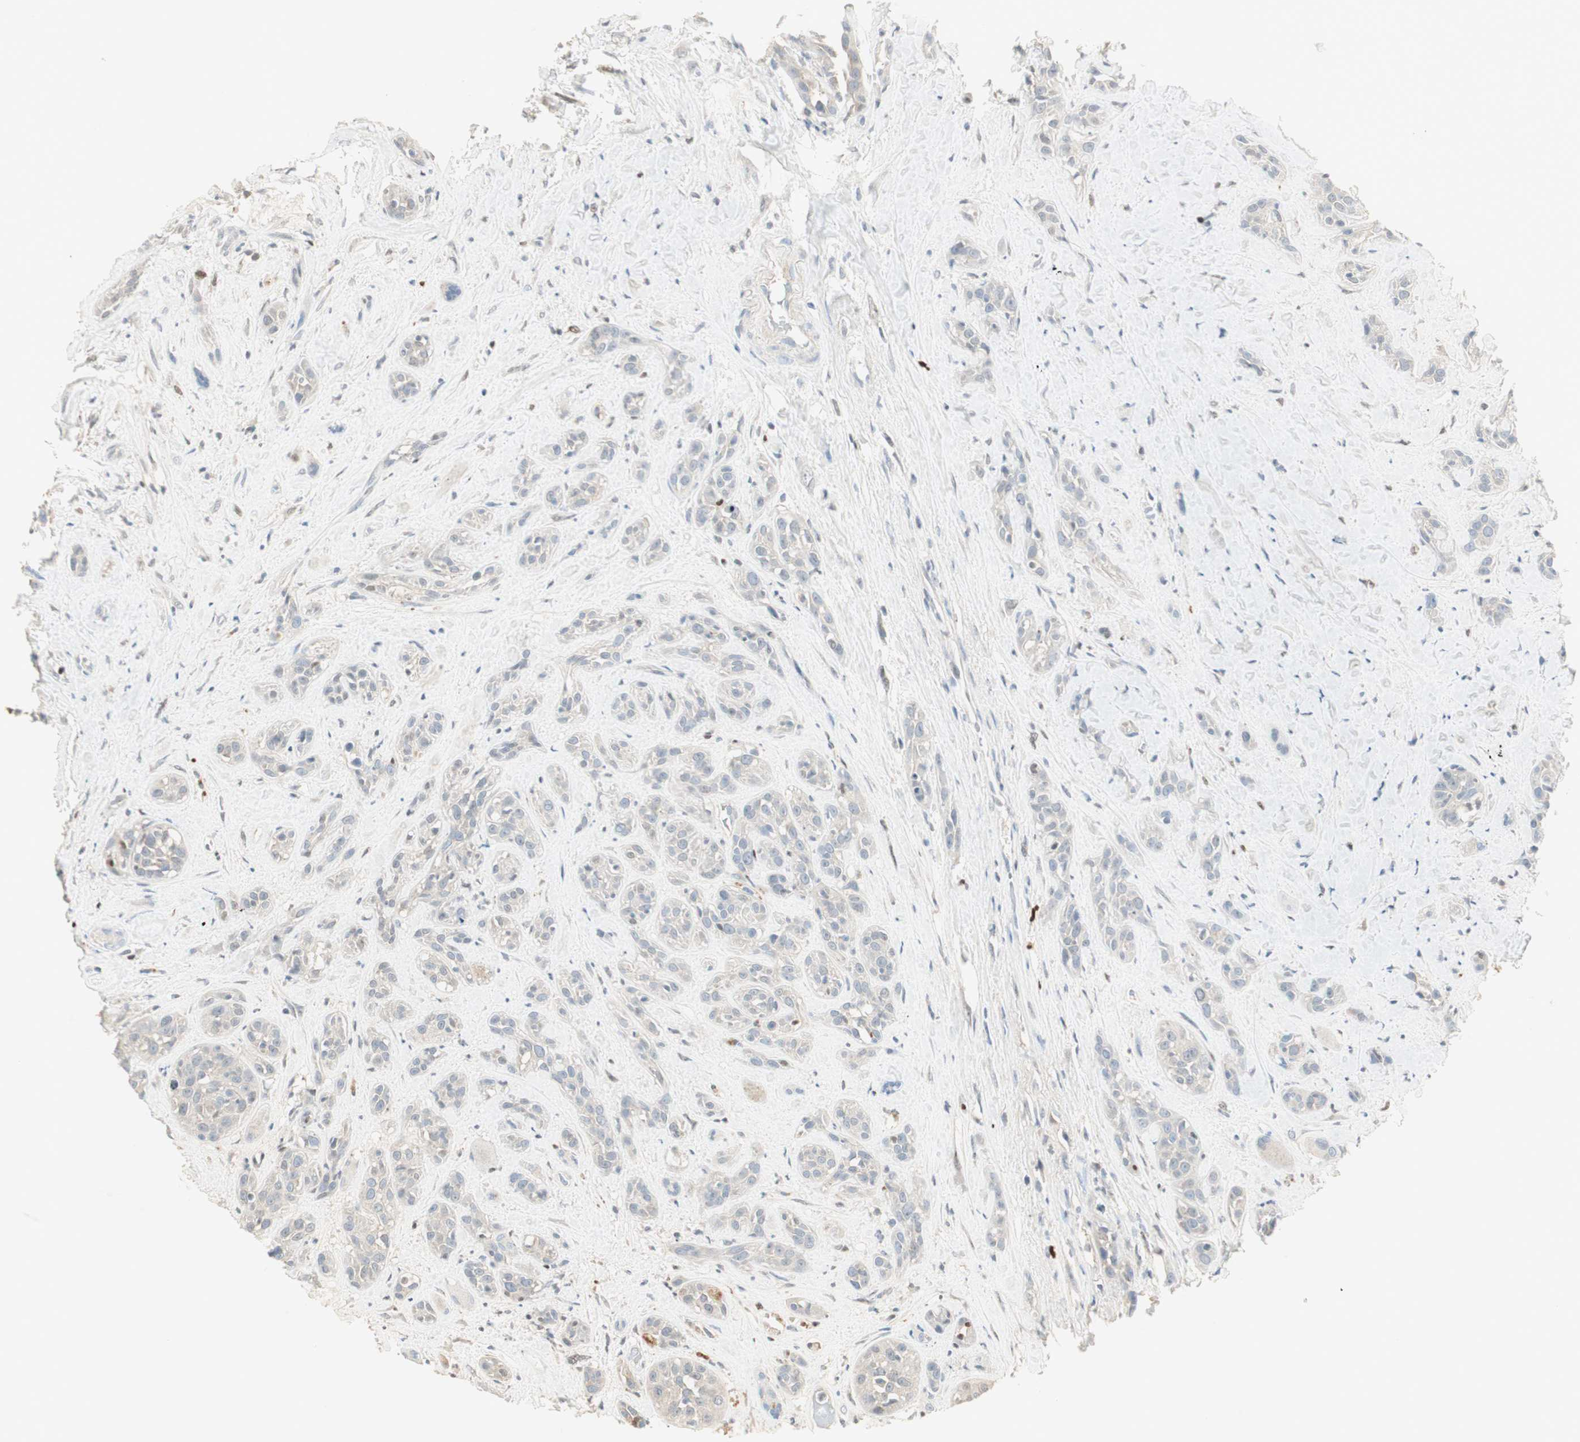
{"staining": {"intensity": "weak", "quantity": "<25%", "location": "cytoplasmic/membranous"}, "tissue": "head and neck cancer", "cell_type": "Tumor cells", "image_type": "cancer", "snomed": [{"axis": "morphology", "description": "Squamous cell carcinoma, NOS"}, {"axis": "topography", "description": "Head-Neck"}], "caption": "Immunohistochemical staining of human head and neck cancer (squamous cell carcinoma) reveals no significant positivity in tumor cells.", "gene": "RUNX2", "patient": {"sex": "male", "age": 62}}